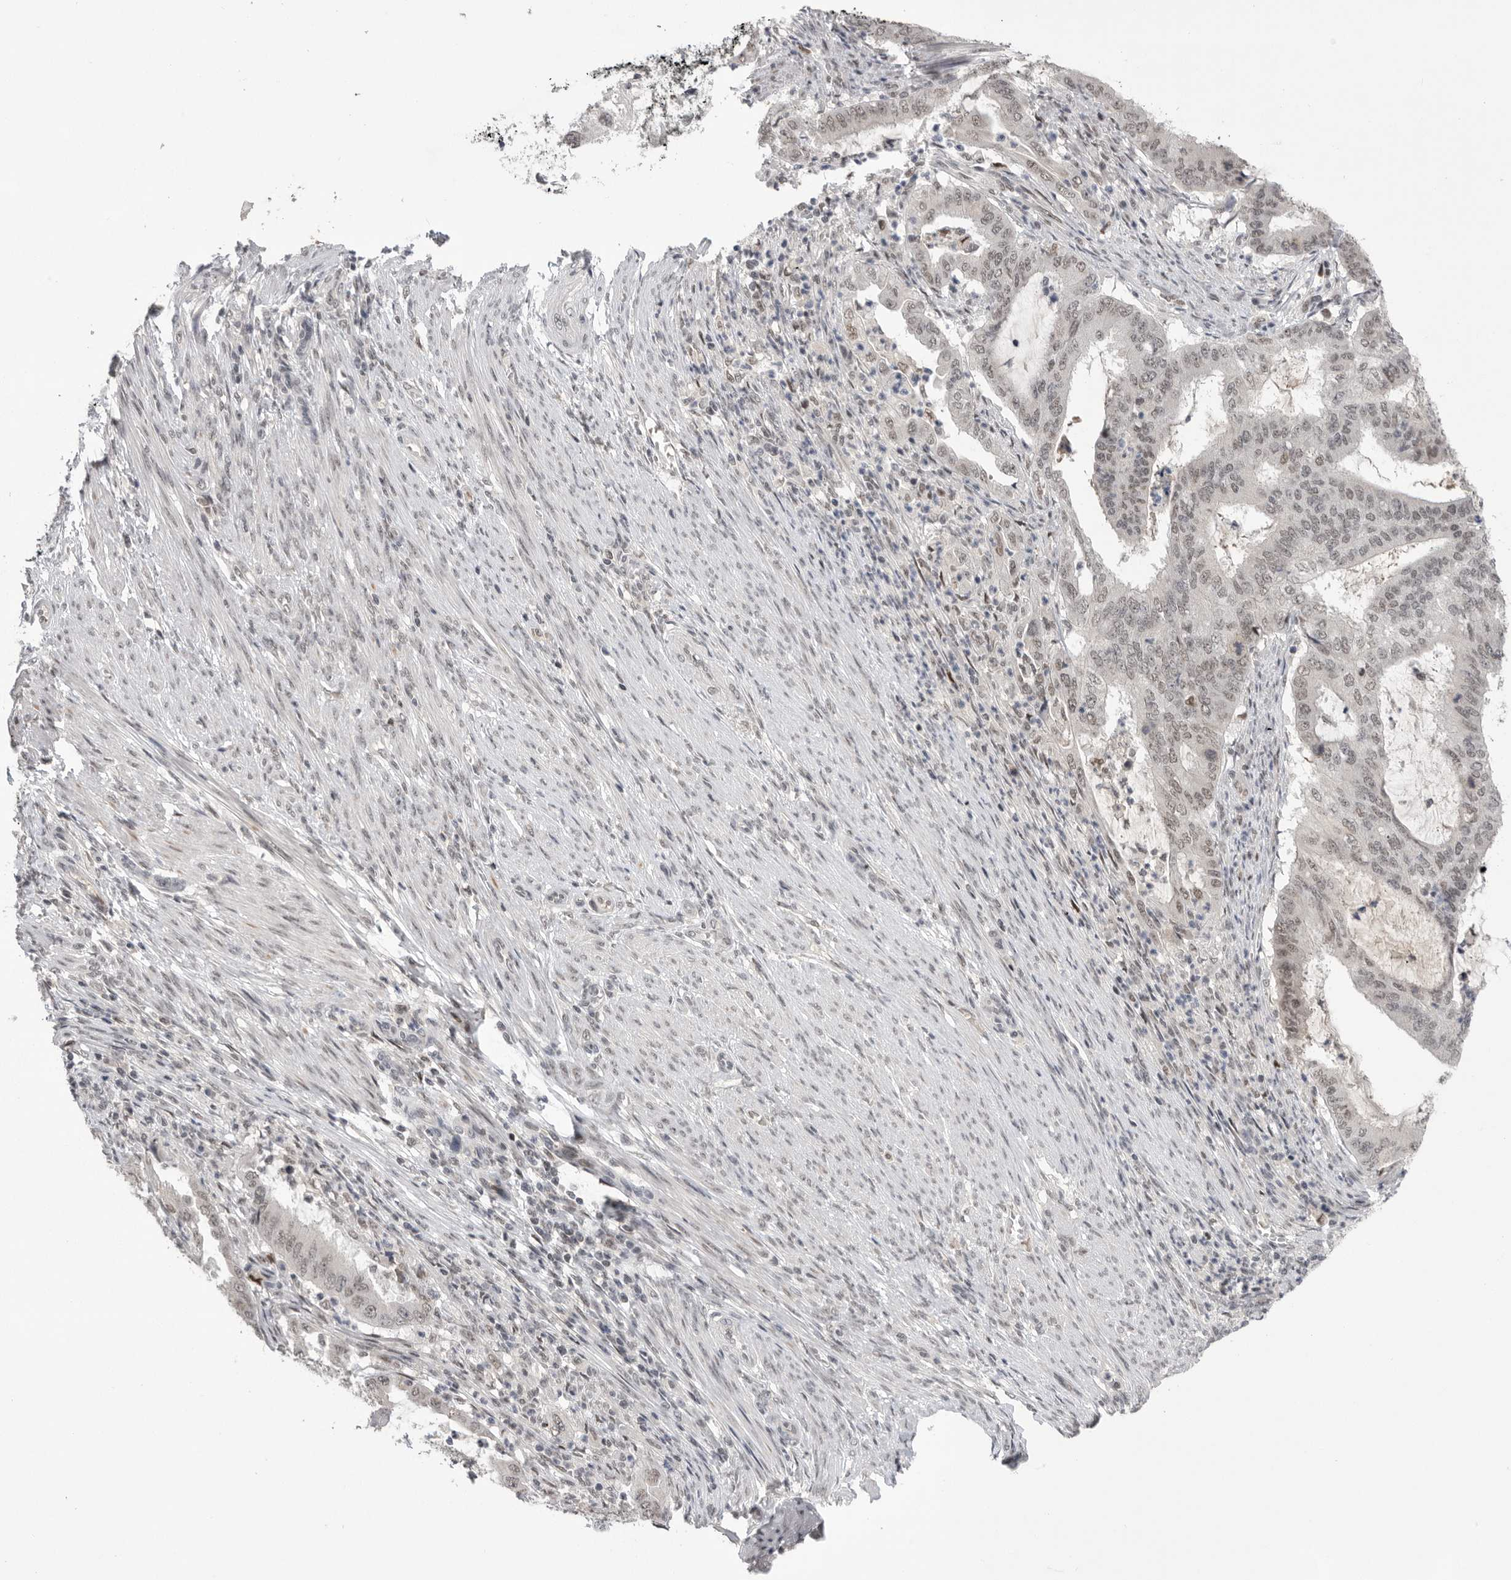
{"staining": {"intensity": "weak", "quantity": "25%-75%", "location": "nuclear"}, "tissue": "endometrial cancer", "cell_type": "Tumor cells", "image_type": "cancer", "snomed": [{"axis": "morphology", "description": "Adenocarcinoma, NOS"}, {"axis": "topography", "description": "Endometrium"}], "caption": "Adenocarcinoma (endometrial) stained with DAB (3,3'-diaminobenzidine) immunohistochemistry (IHC) shows low levels of weak nuclear staining in approximately 25%-75% of tumor cells.", "gene": "POU5F1", "patient": {"sex": "female", "age": 51}}